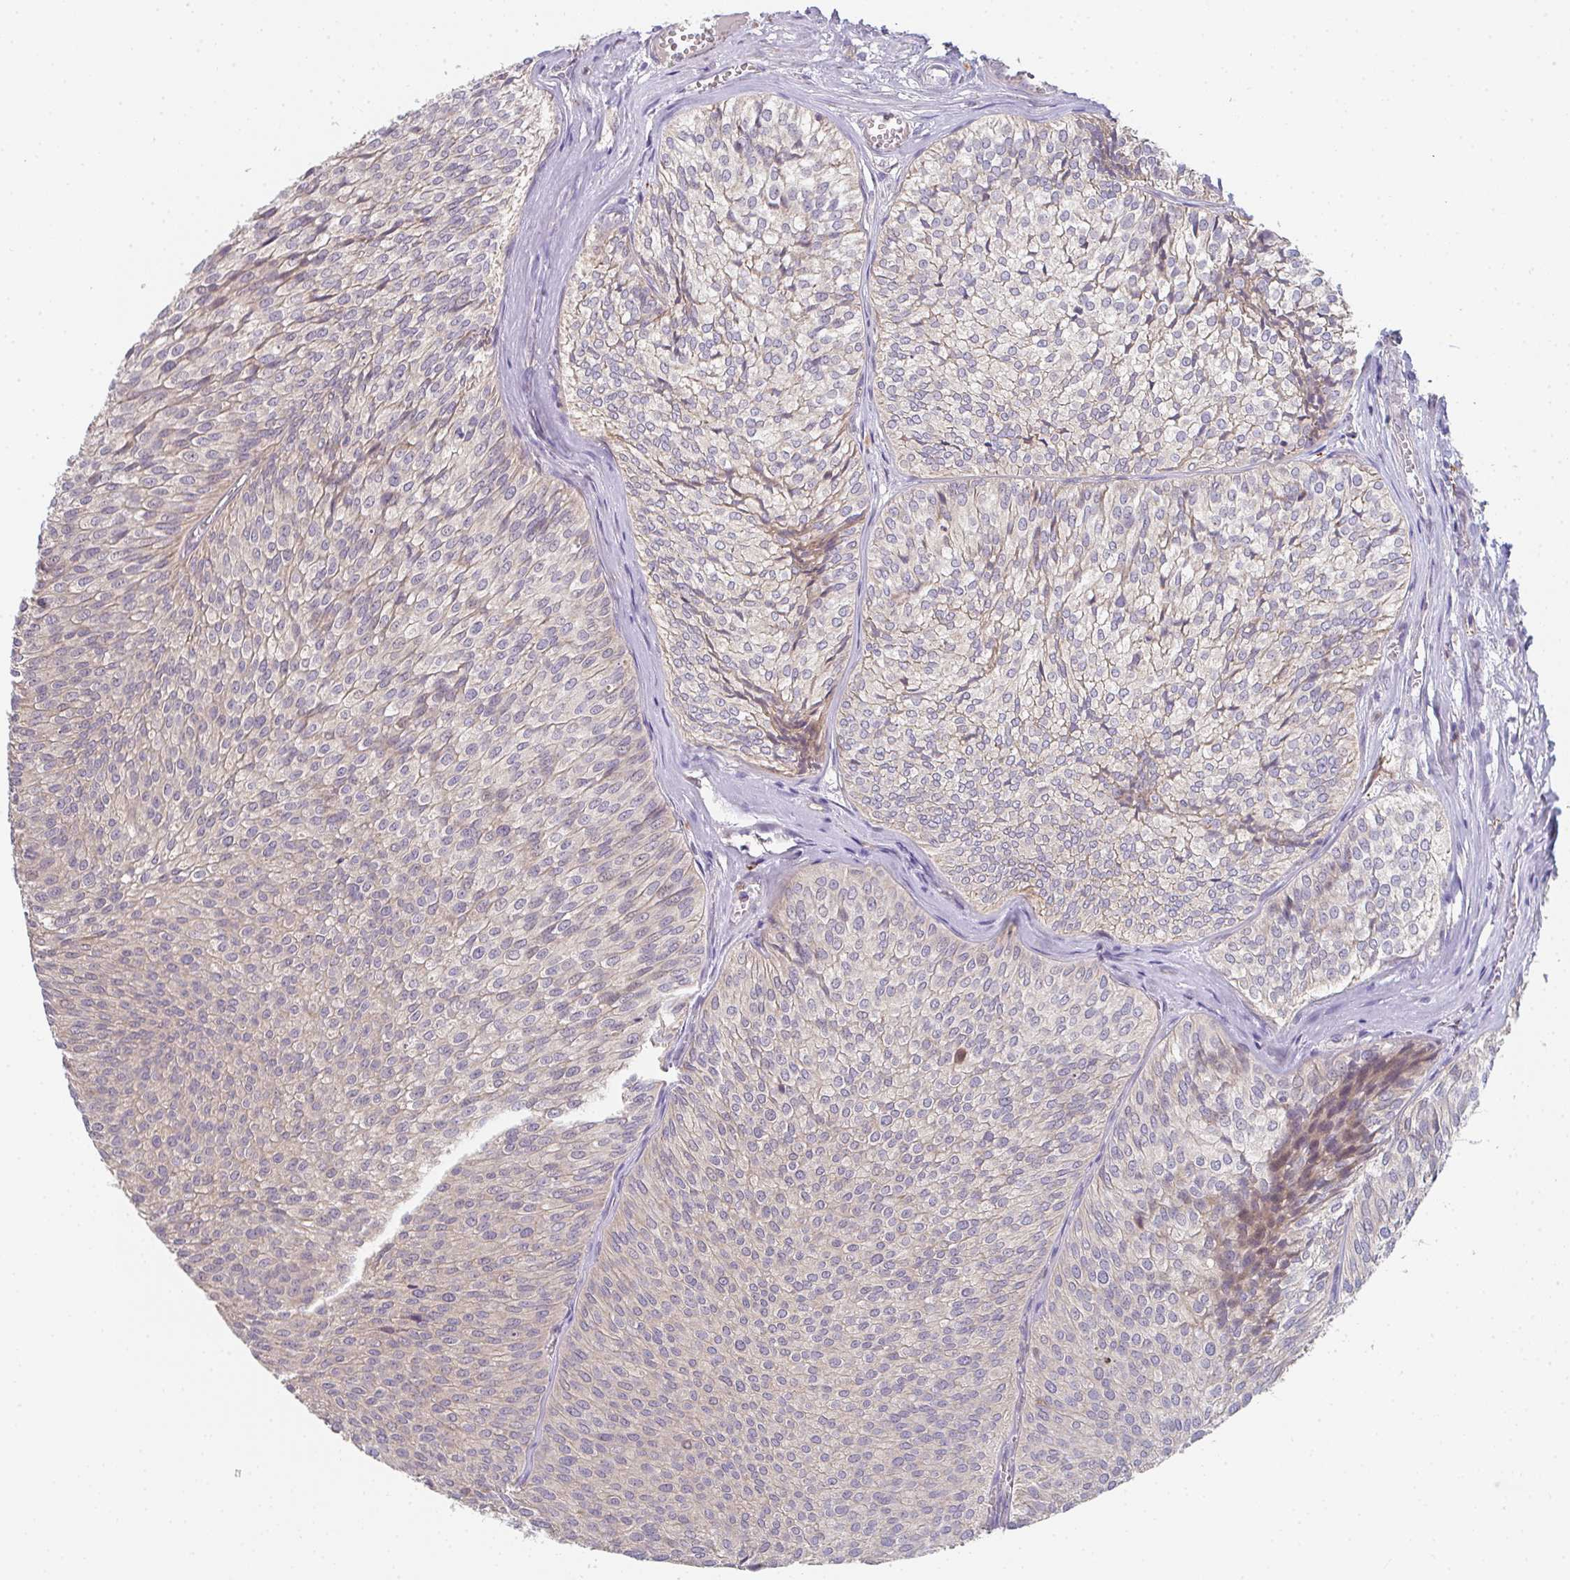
{"staining": {"intensity": "negative", "quantity": "none", "location": "none"}, "tissue": "urothelial cancer", "cell_type": "Tumor cells", "image_type": "cancer", "snomed": [{"axis": "morphology", "description": "Urothelial carcinoma, Low grade"}, {"axis": "topography", "description": "Urinary bladder"}], "caption": "Tumor cells are negative for protein expression in human low-grade urothelial carcinoma. (Brightfield microscopy of DAB (3,3'-diaminobenzidine) immunohistochemistry at high magnification).", "gene": "TSPAN31", "patient": {"sex": "male", "age": 91}}